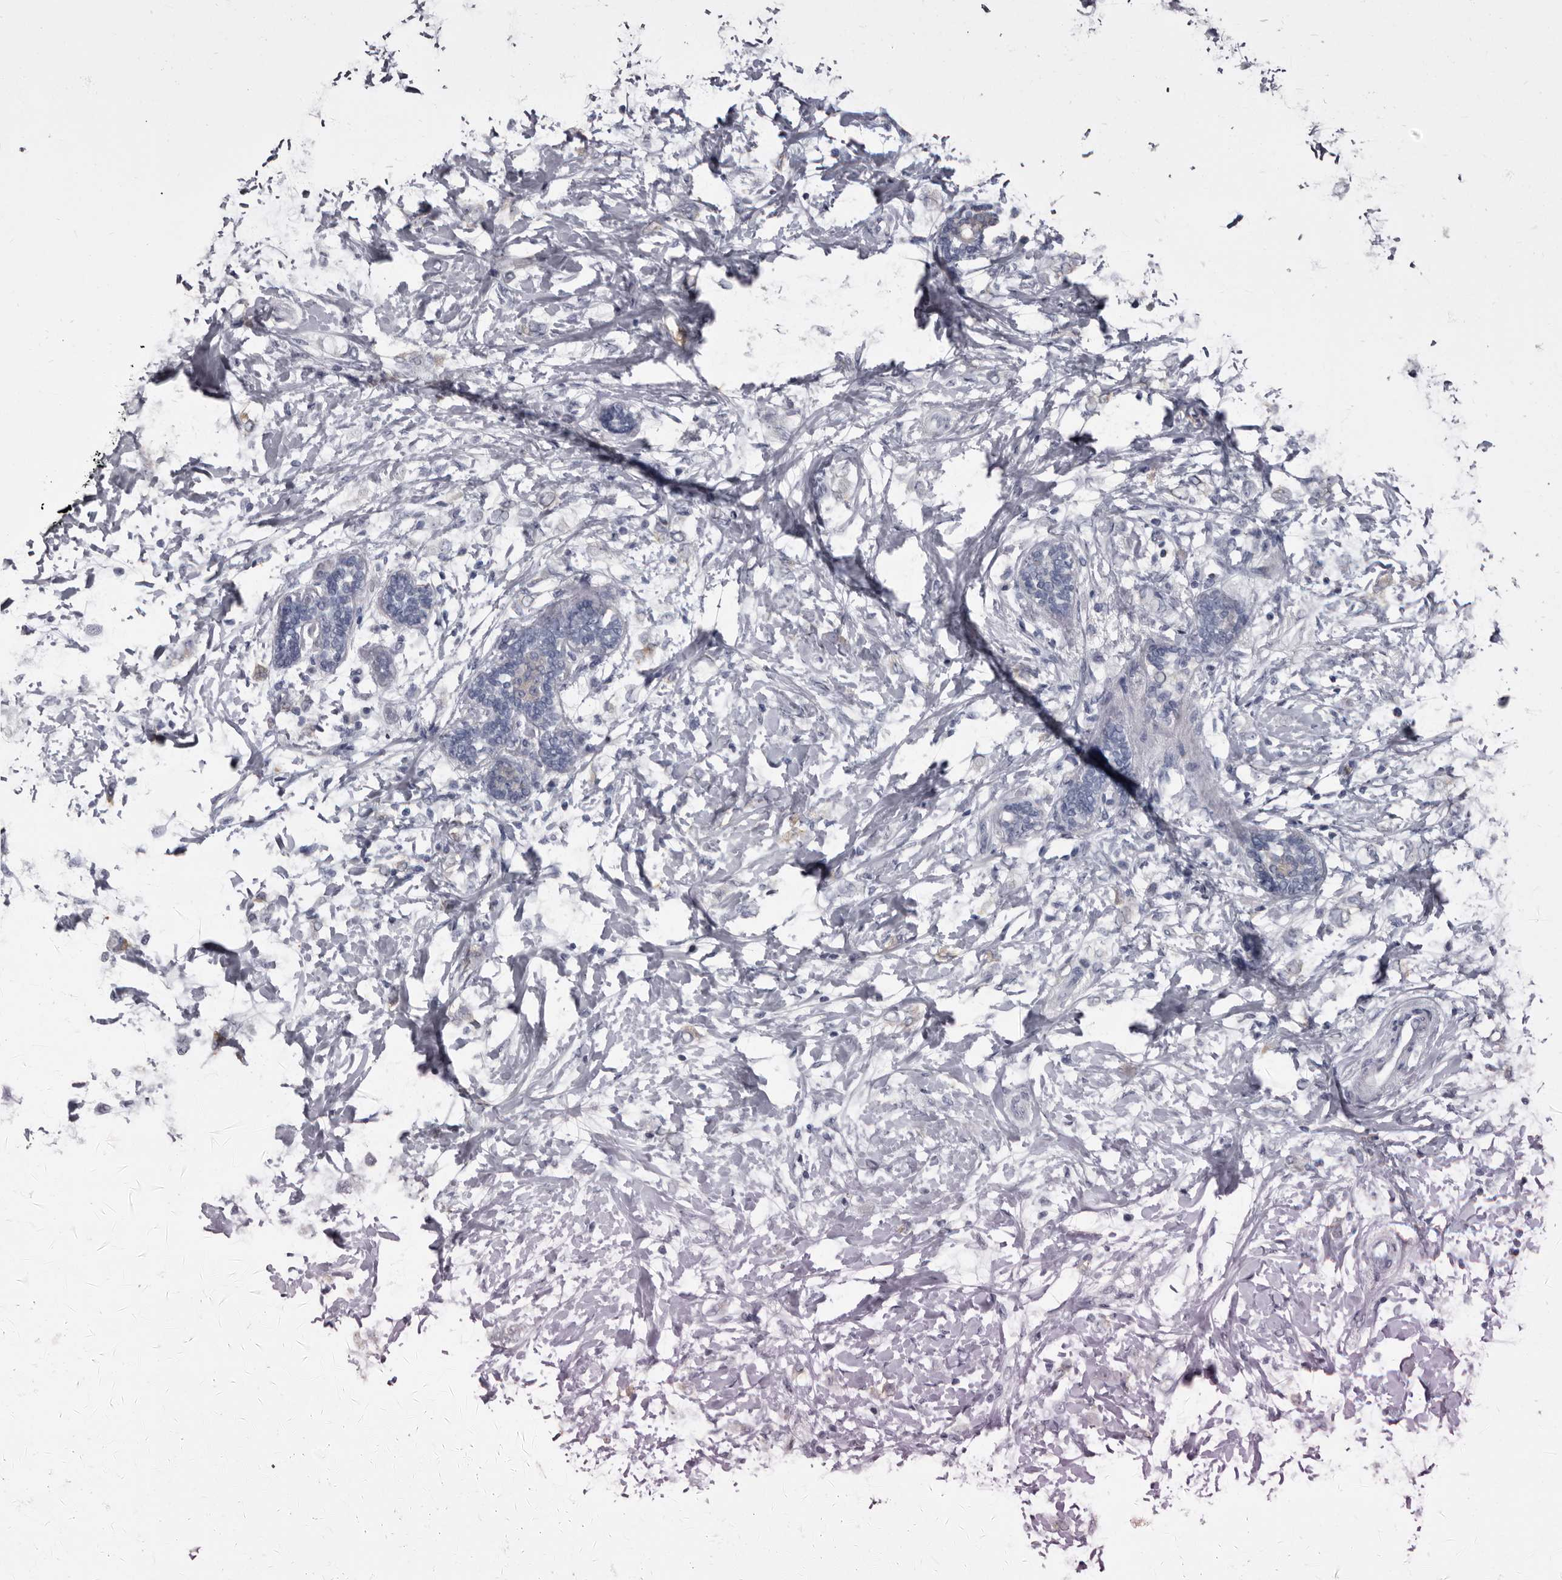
{"staining": {"intensity": "negative", "quantity": "none", "location": "none"}, "tissue": "breast cancer", "cell_type": "Tumor cells", "image_type": "cancer", "snomed": [{"axis": "morphology", "description": "Normal tissue, NOS"}, {"axis": "morphology", "description": "Lobular carcinoma"}, {"axis": "topography", "description": "Breast"}], "caption": "This is an IHC micrograph of human lobular carcinoma (breast). There is no staining in tumor cells.", "gene": "TPD52L1", "patient": {"sex": "female", "age": 47}}